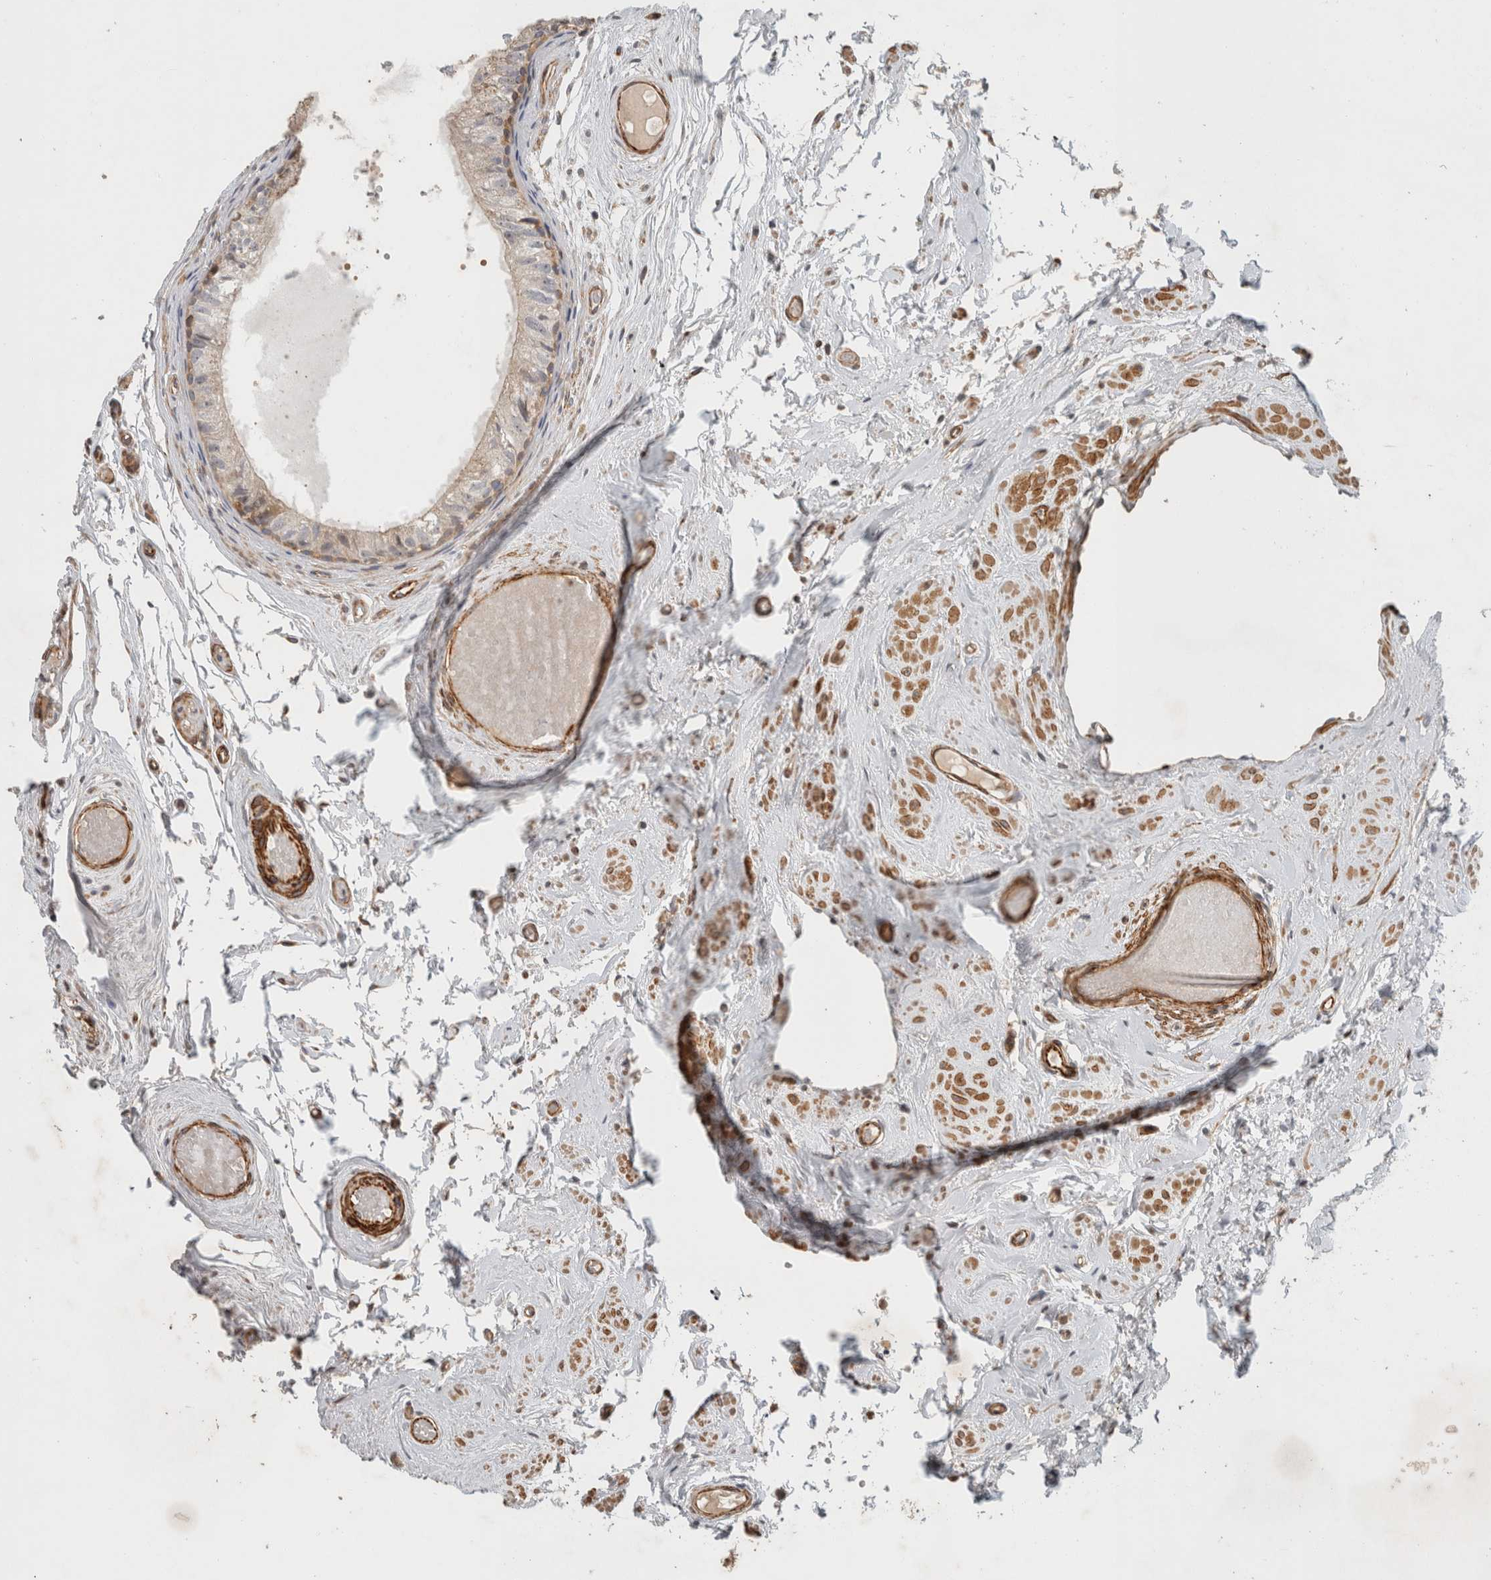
{"staining": {"intensity": "moderate", "quantity": ">75%", "location": "cytoplasmic/membranous"}, "tissue": "epididymis", "cell_type": "Glandular cells", "image_type": "normal", "snomed": [{"axis": "morphology", "description": "Normal tissue, NOS"}, {"axis": "topography", "description": "Epididymis"}], "caption": "An immunohistochemistry (IHC) histopathology image of benign tissue is shown. Protein staining in brown highlights moderate cytoplasmic/membranous positivity in epididymis within glandular cells.", "gene": "SIPA1L2", "patient": {"sex": "male", "age": 79}}